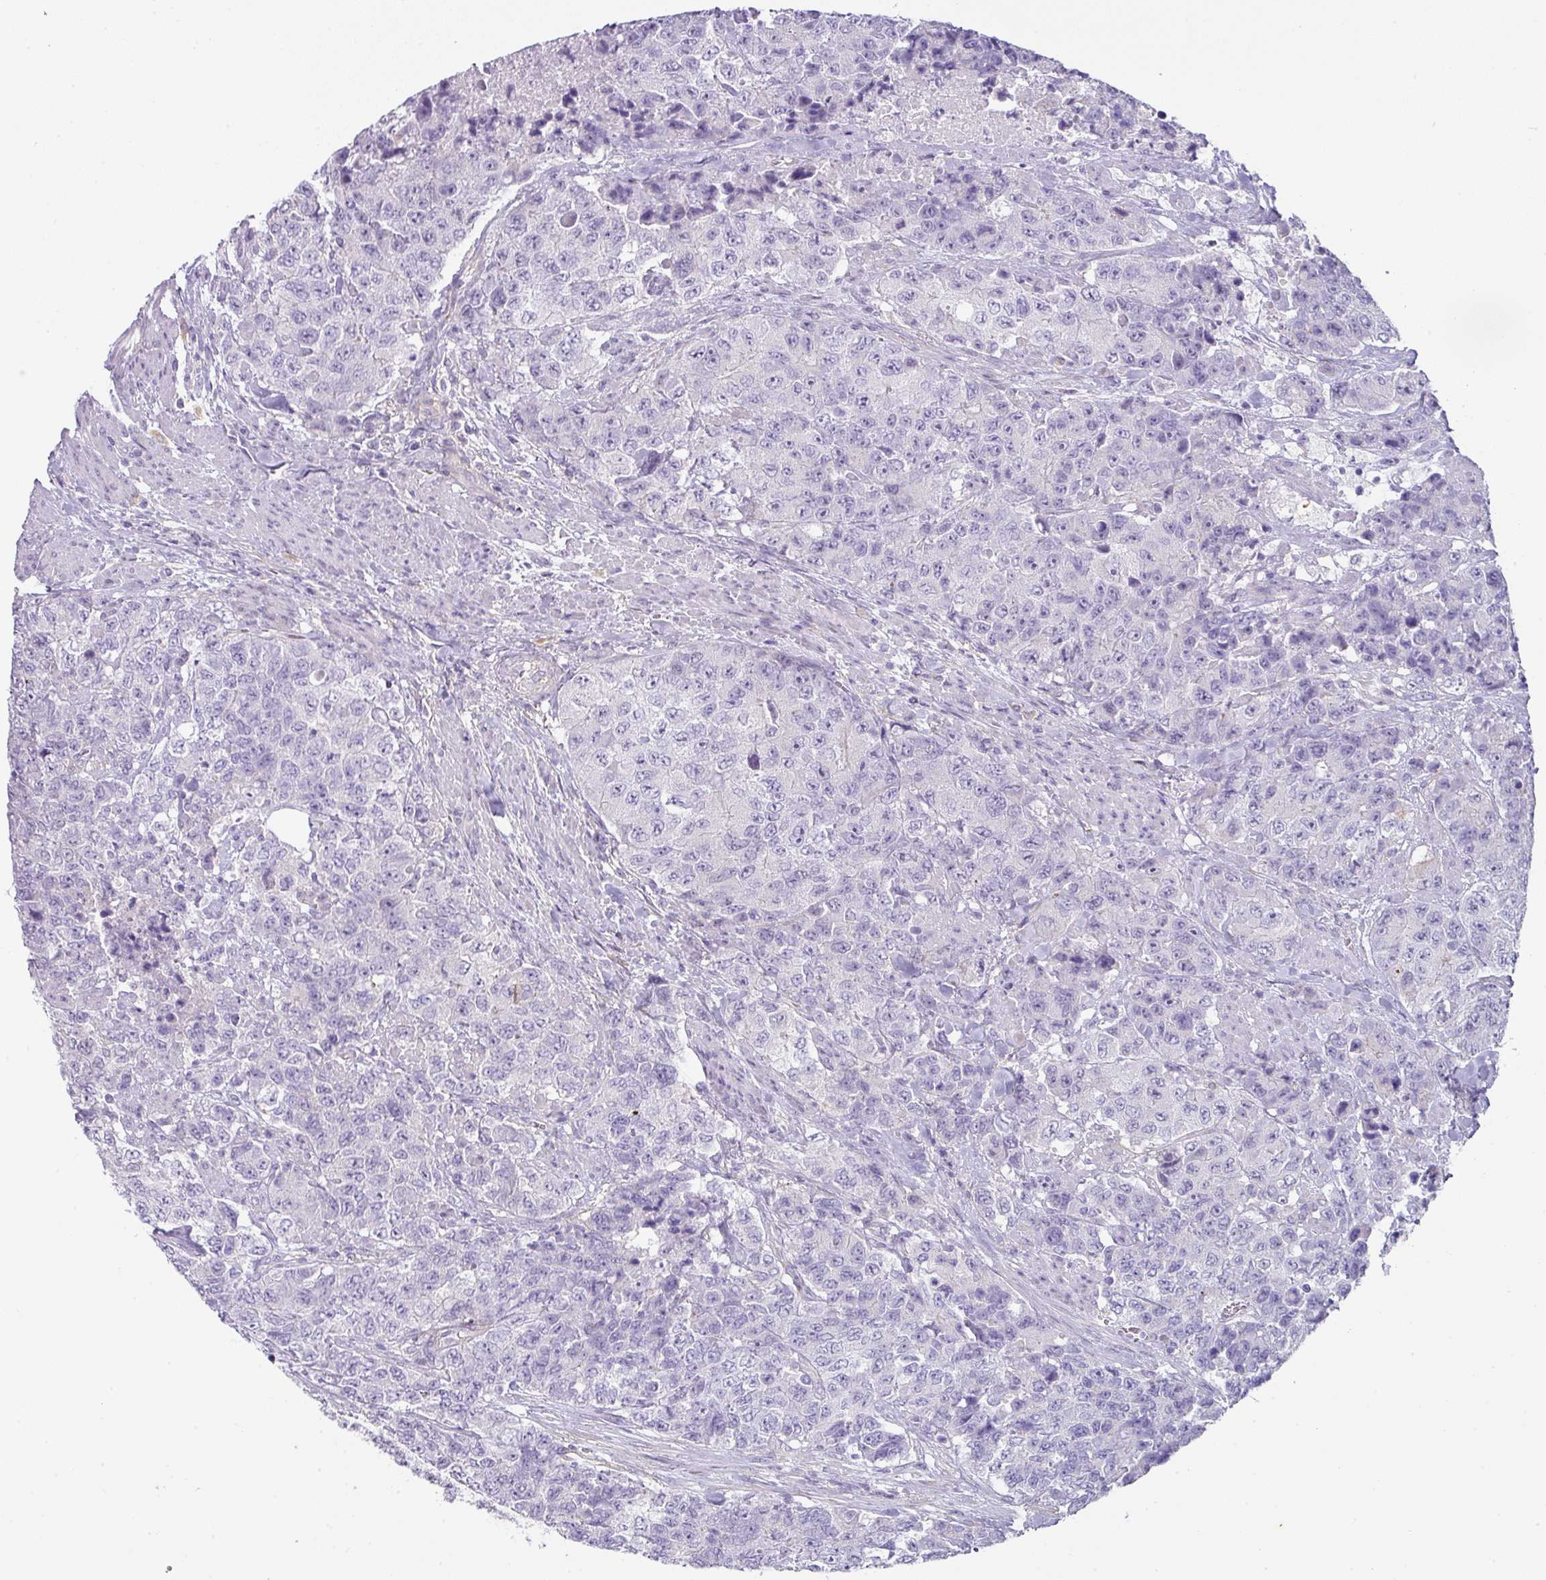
{"staining": {"intensity": "negative", "quantity": "none", "location": "none"}, "tissue": "urothelial cancer", "cell_type": "Tumor cells", "image_type": "cancer", "snomed": [{"axis": "morphology", "description": "Urothelial carcinoma, High grade"}, {"axis": "topography", "description": "Urinary bladder"}], "caption": "An image of high-grade urothelial carcinoma stained for a protein exhibits no brown staining in tumor cells.", "gene": "OR52N1", "patient": {"sex": "female", "age": 78}}